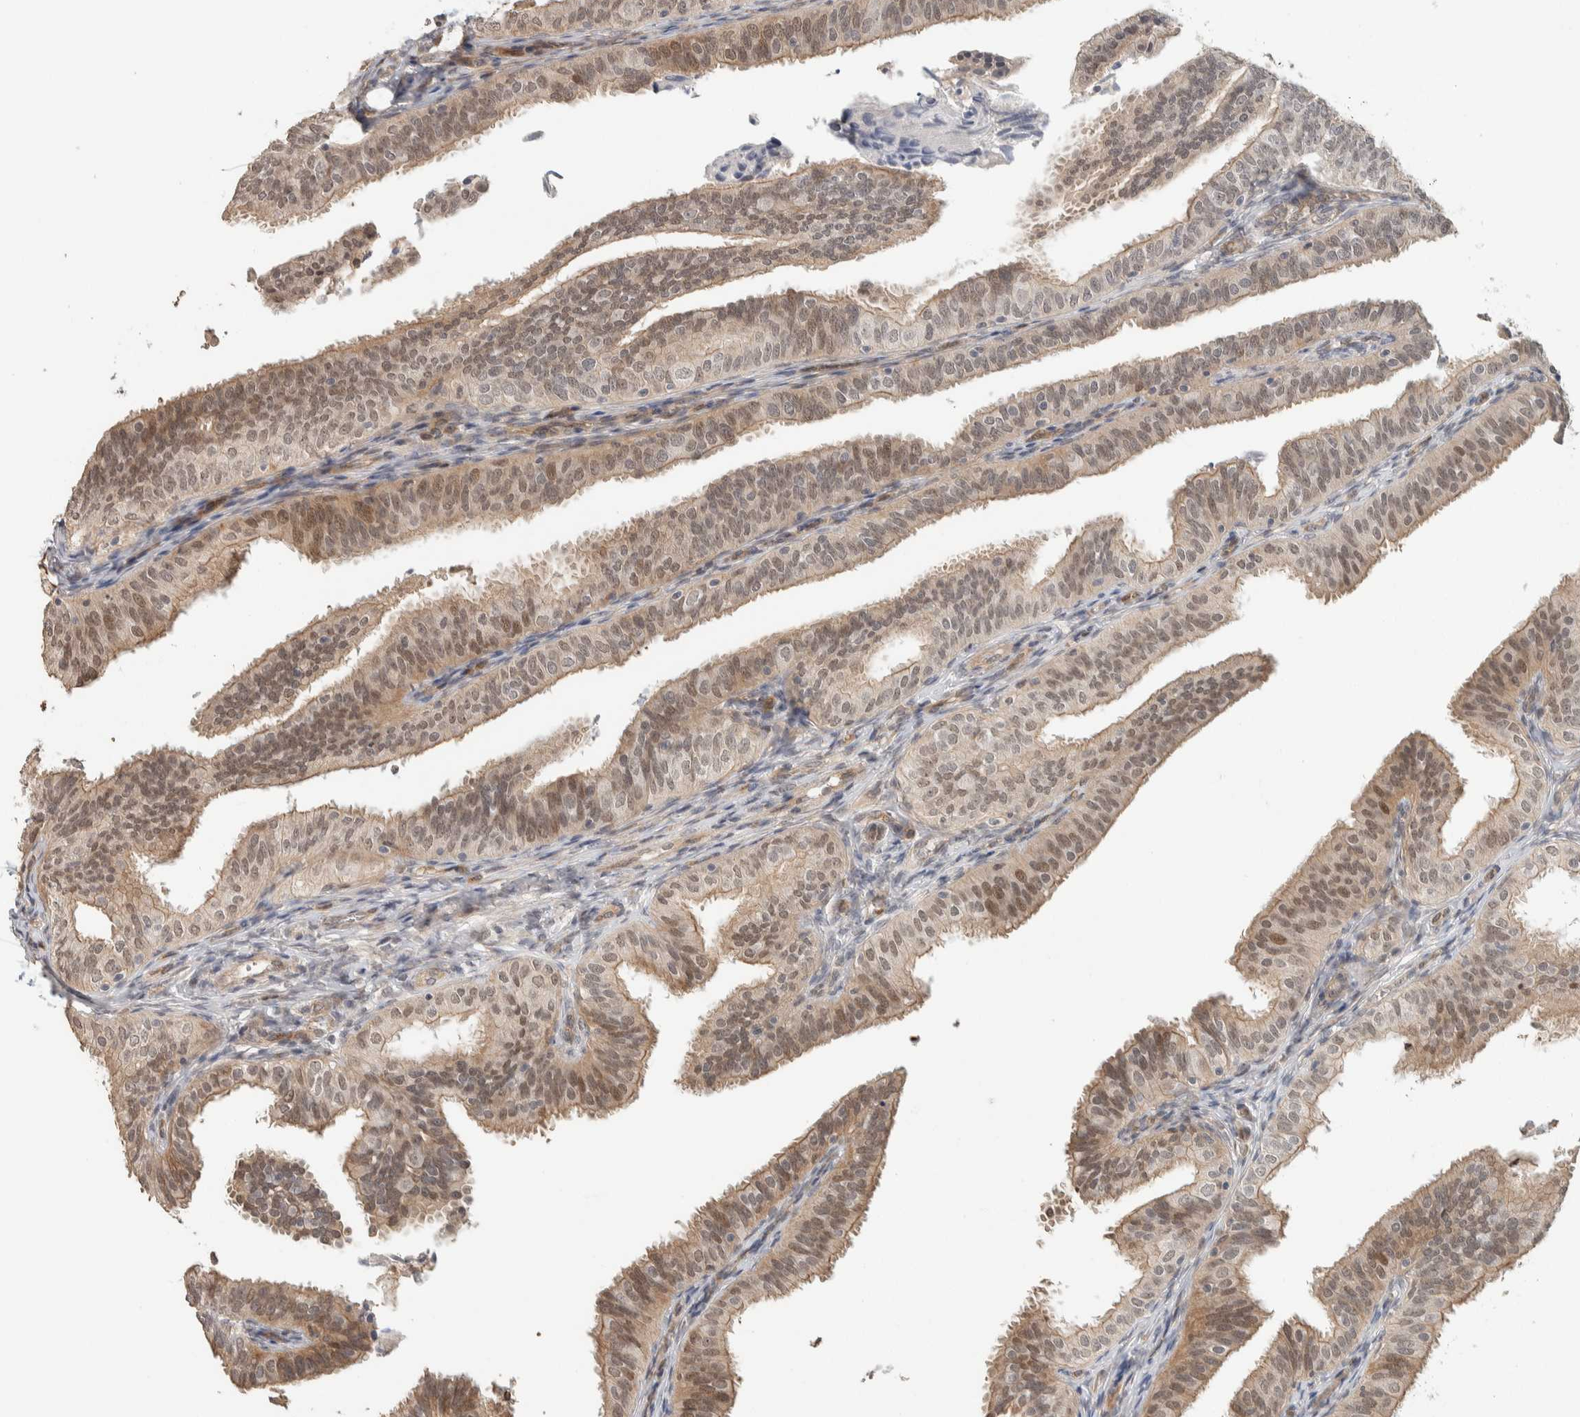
{"staining": {"intensity": "weak", "quantity": ">75%", "location": "cytoplasmic/membranous,nuclear"}, "tissue": "fallopian tube", "cell_type": "Glandular cells", "image_type": "normal", "snomed": [{"axis": "morphology", "description": "Normal tissue, NOS"}, {"axis": "topography", "description": "Fallopian tube"}], "caption": "The image demonstrates staining of normal fallopian tube, revealing weak cytoplasmic/membranous,nuclear protein positivity (brown color) within glandular cells. (Stains: DAB in brown, nuclei in blue, Microscopy: brightfield microscopy at high magnification).", "gene": "ZBTB2", "patient": {"sex": "female", "age": 35}}